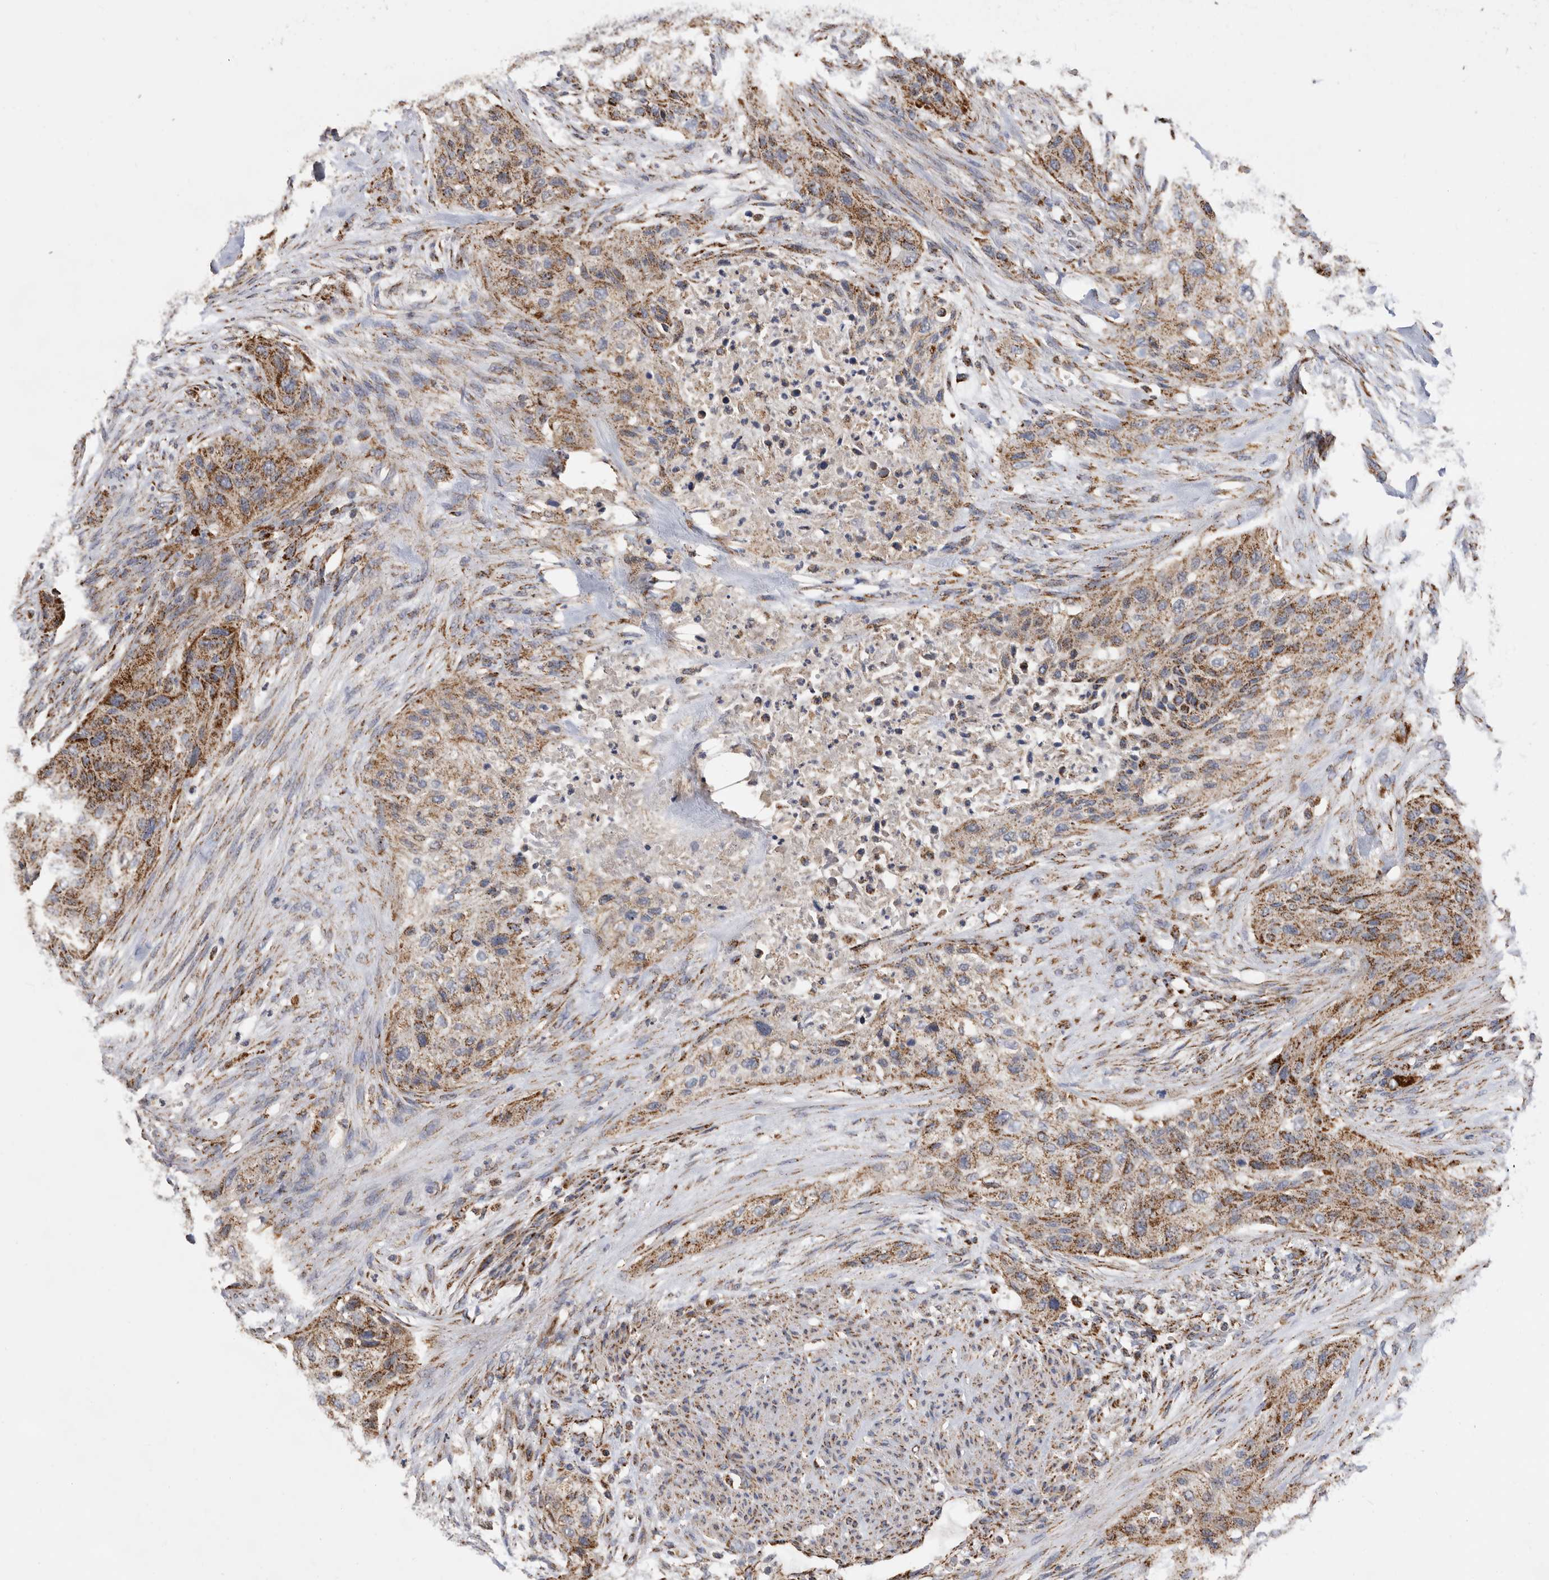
{"staining": {"intensity": "moderate", "quantity": ">75%", "location": "cytoplasmic/membranous"}, "tissue": "urothelial cancer", "cell_type": "Tumor cells", "image_type": "cancer", "snomed": [{"axis": "morphology", "description": "Urothelial carcinoma, High grade"}, {"axis": "topography", "description": "Urinary bladder"}], "caption": "Protein positivity by IHC exhibits moderate cytoplasmic/membranous staining in about >75% of tumor cells in urothelial cancer.", "gene": "WFDC1", "patient": {"sex": "male", "age": 35}}